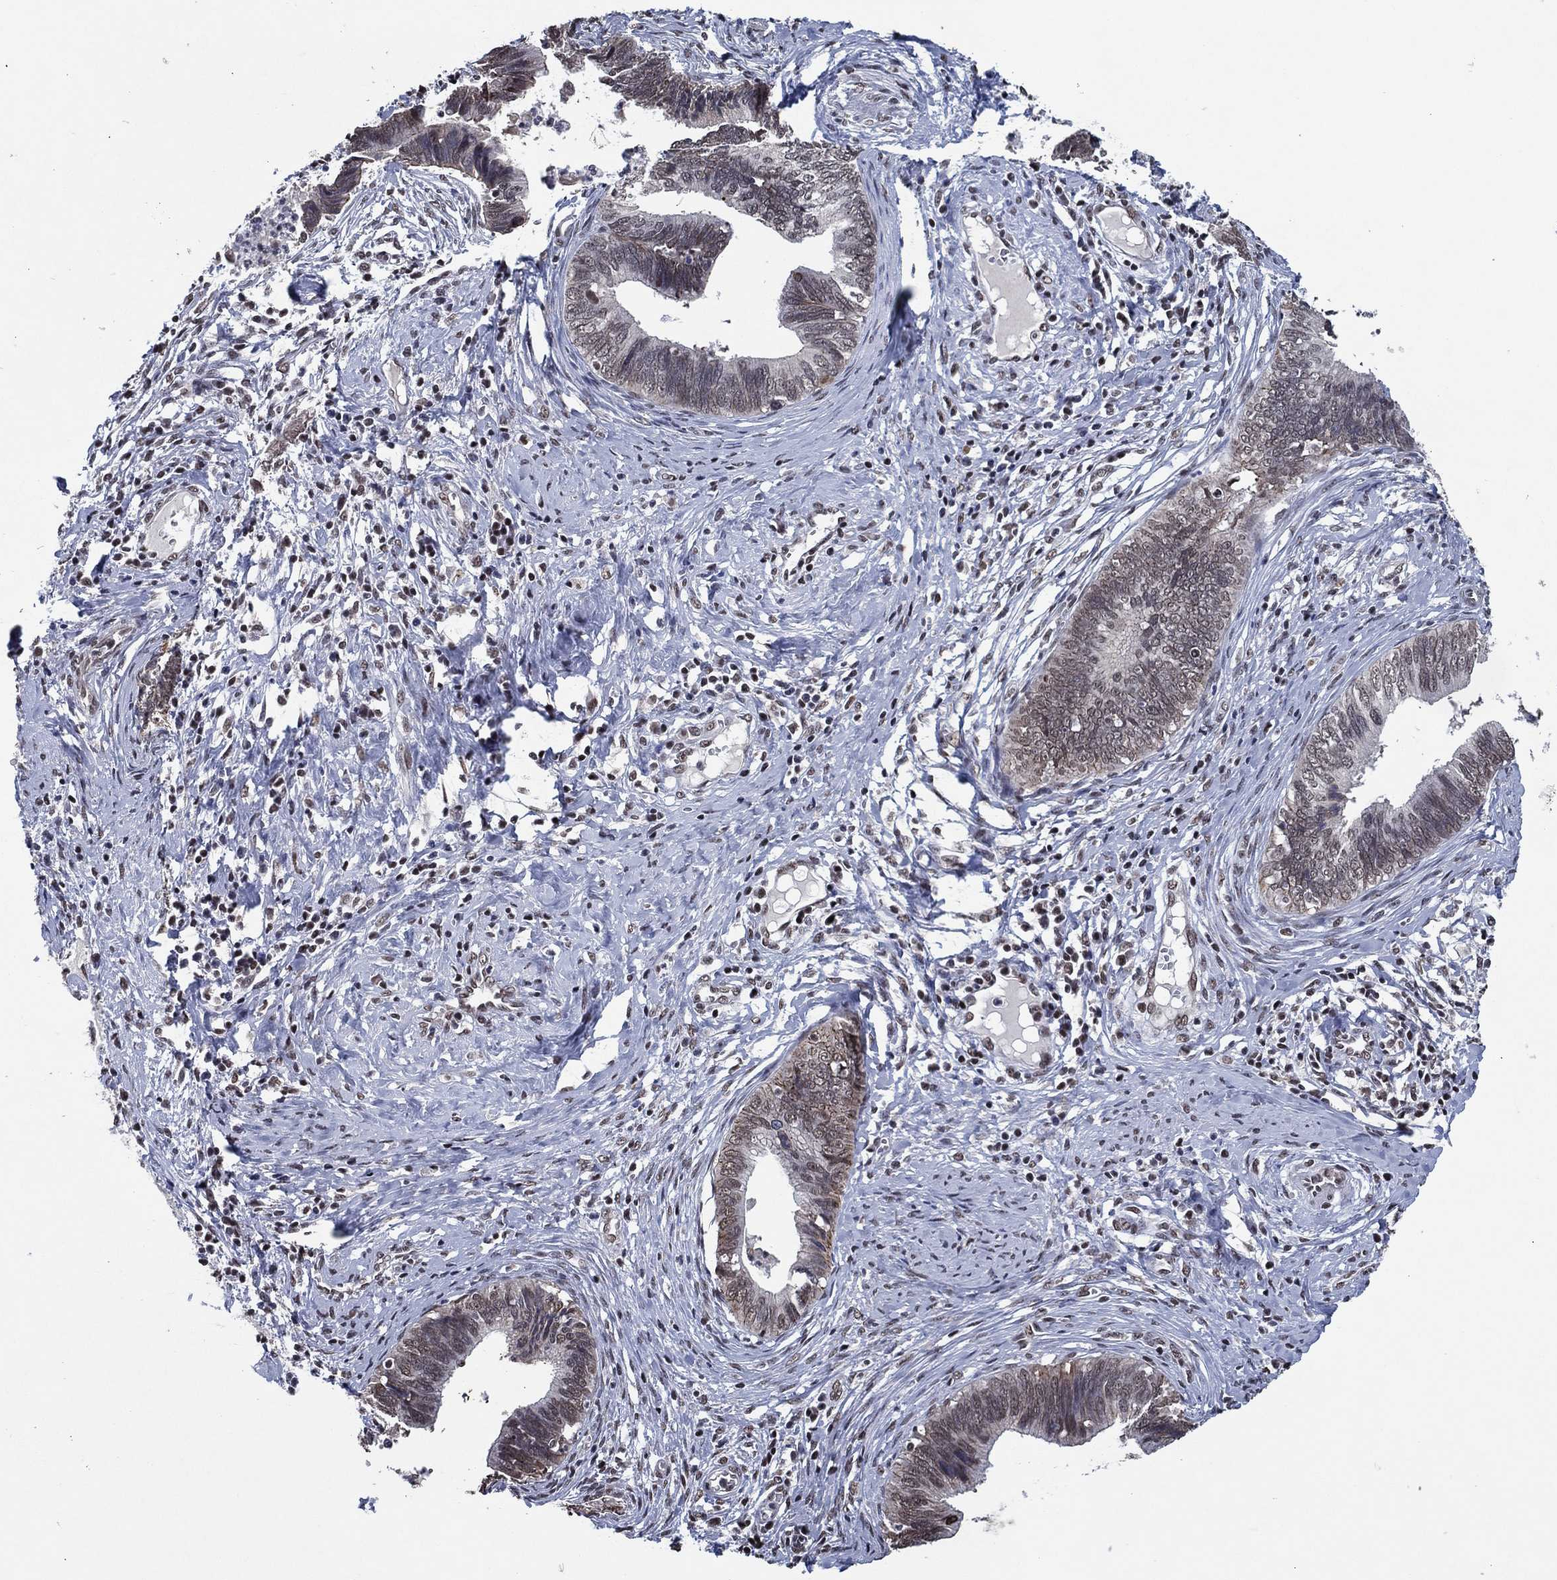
{"staining": {"intensity": "moderate", "quantity": "<25%", "location": "nuclear"}, "tissue": "cervical cancer", "cell_type": "Tumor cells", "image_type": "cancer", "snomed": [{"axis": "morphology", "description": "Adenocarcinoma, NOS"}, {"axis": "topography", "description": "Cervix"}], "caption": "Moderate nuclear staining for a protein is present in approximately <25% of tumor cells of cervical adenocarcinoma using immunohistochemistry.", "gene": "ZBTB42", "patient": {"sex": "female", "age": 42}}